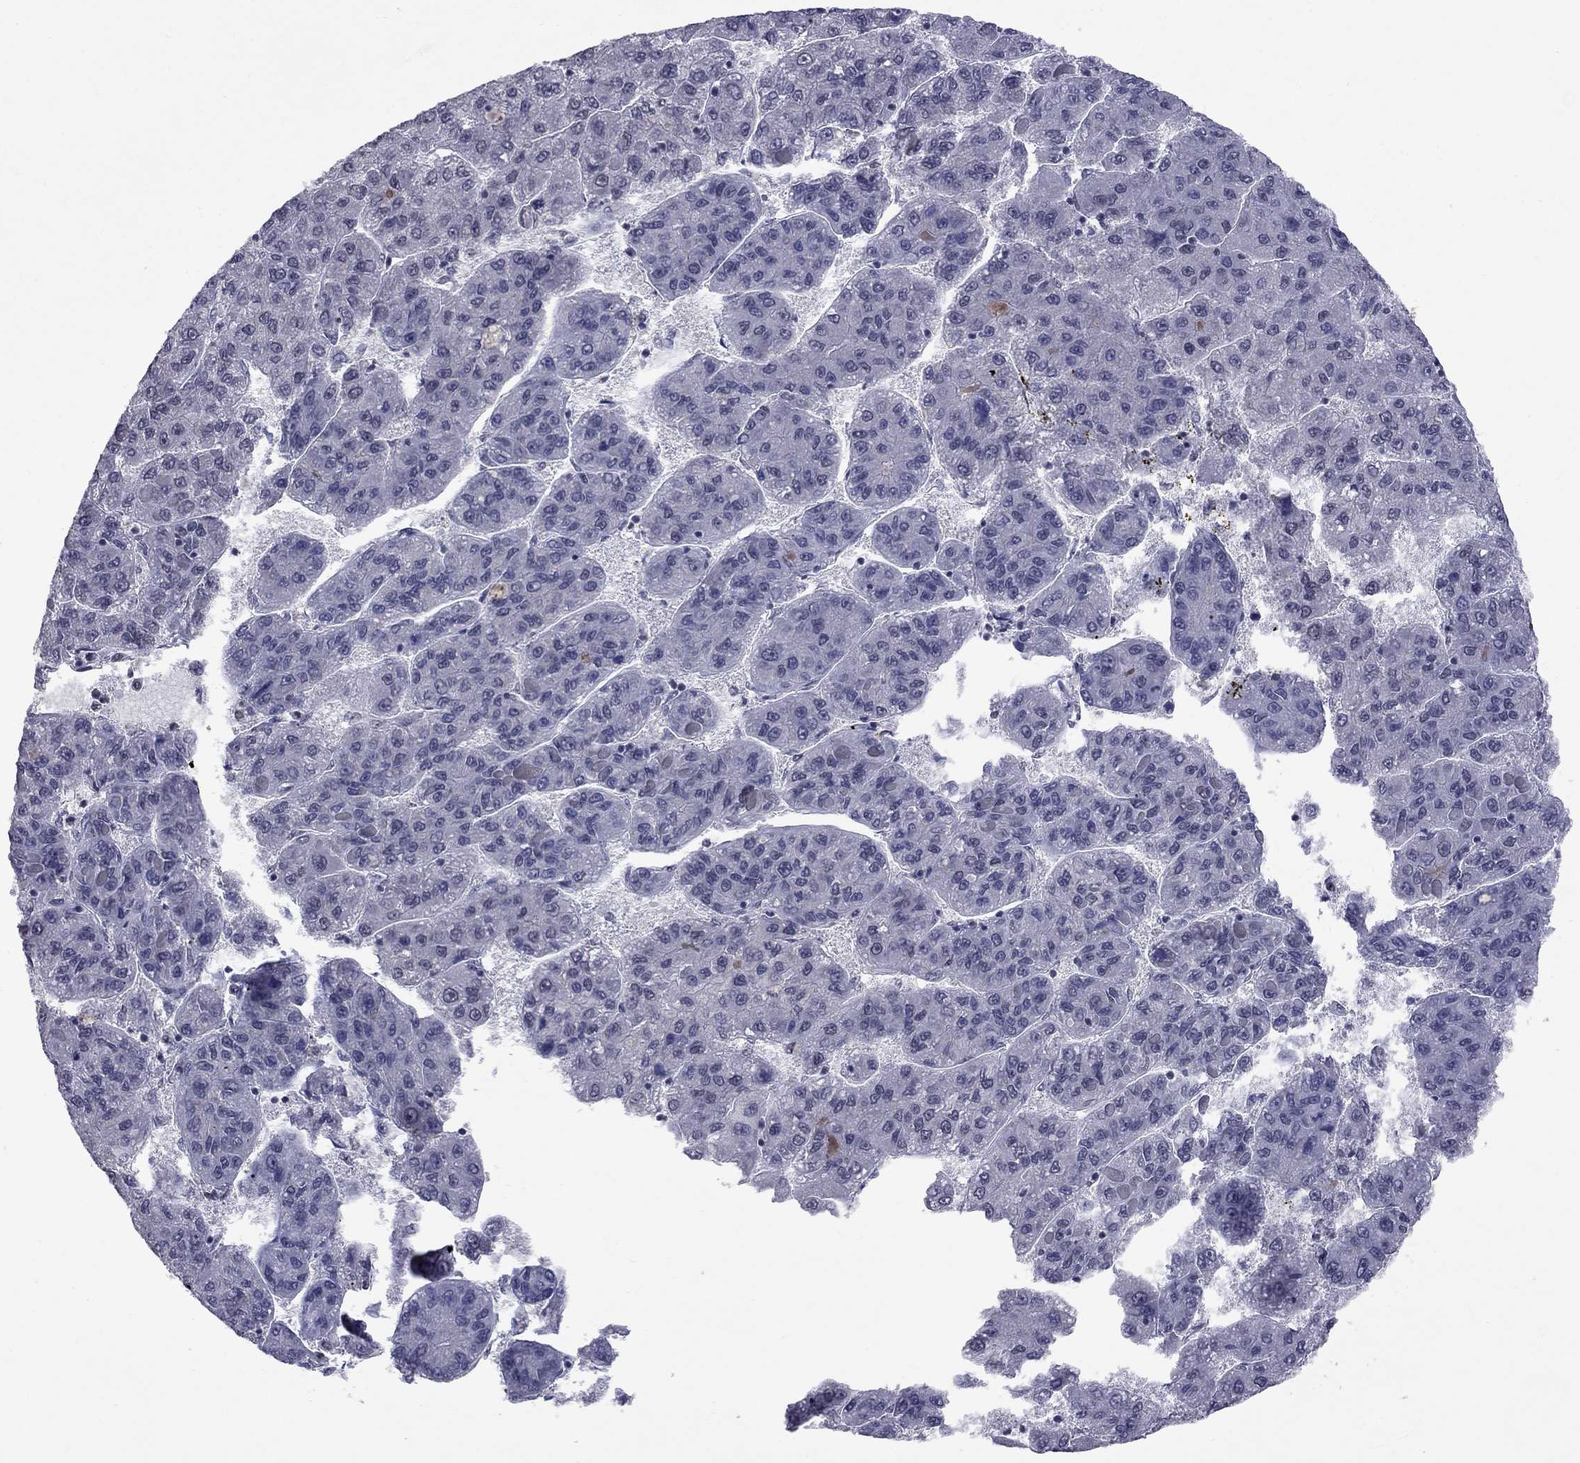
{"staining": {"intensity": "negative", "quantity": "none", "location": "none"}, "tissue": "liver cancer", "cell_type": "Tumor cells", "image_type": "cancer", "snomed": [{"axis": "morphology", "description": "Carcinoma, Hepatocellular, NOS"}, {"axis": "topography", "description": "Liver"}], "caption": "Immunohistochemistry (IHC) of human liver cancer demonstrates no staining in tumor cells.", "gene": "TAF9", "patient": {"sex": "female", "age": 82}}